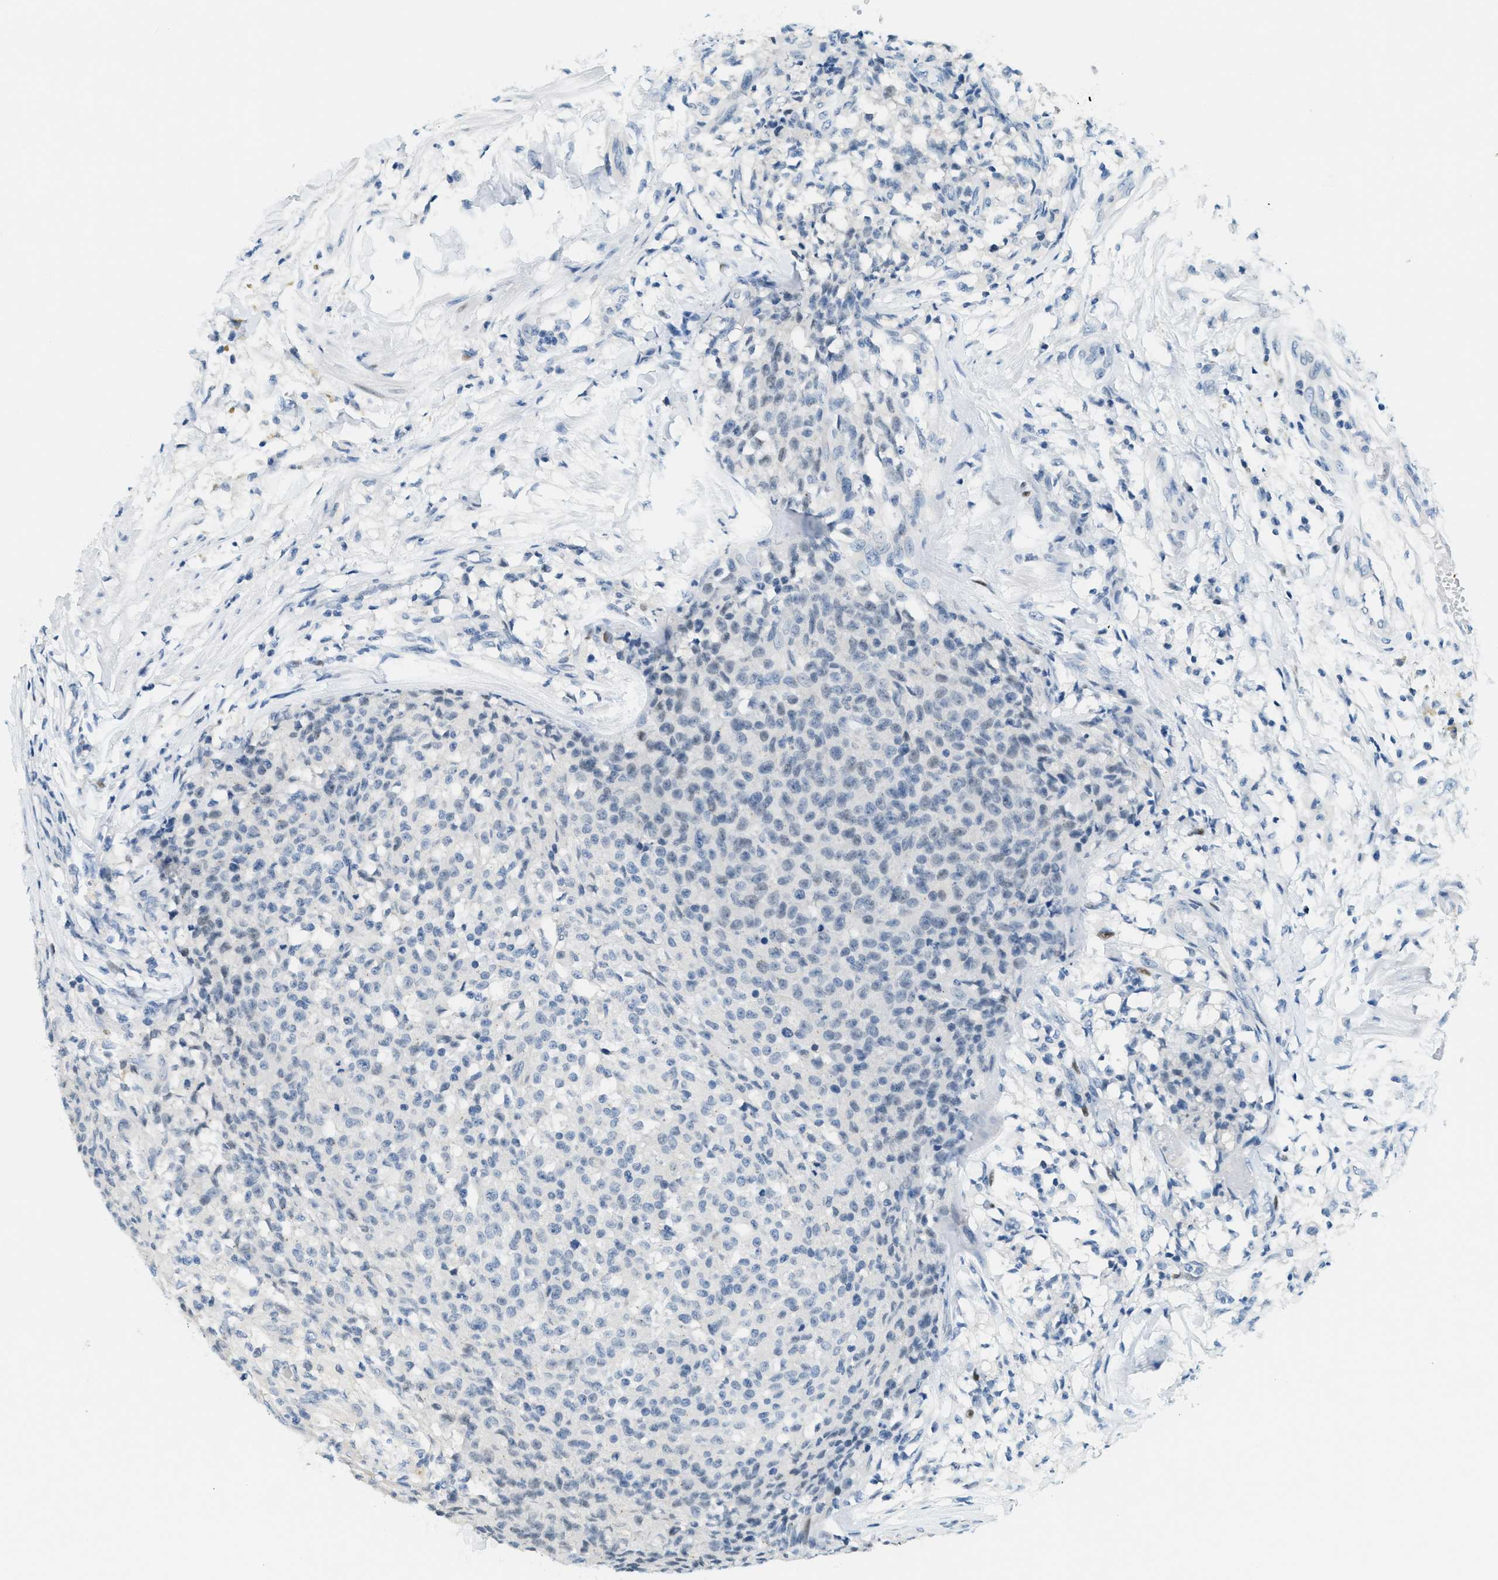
{"staining": {"intensity": "negative", "quantity": "none", "location": "none"}, "tissue": "testis cancer", "cell_type": "Tumor cells", "image_type": "cancer", "snomed": [{"axis": "morphology", "description": "Seminoma, NOS"}, {"axis": "topography", "description": "Testis"}], "caption": "High power microscopy image of an immunohistochemistry histopathology image of seminoma (testis), revealing no significant expression in tumor cells.", "gene": "CYP4X1", "patient": {"sex": "male", "age": 59}}